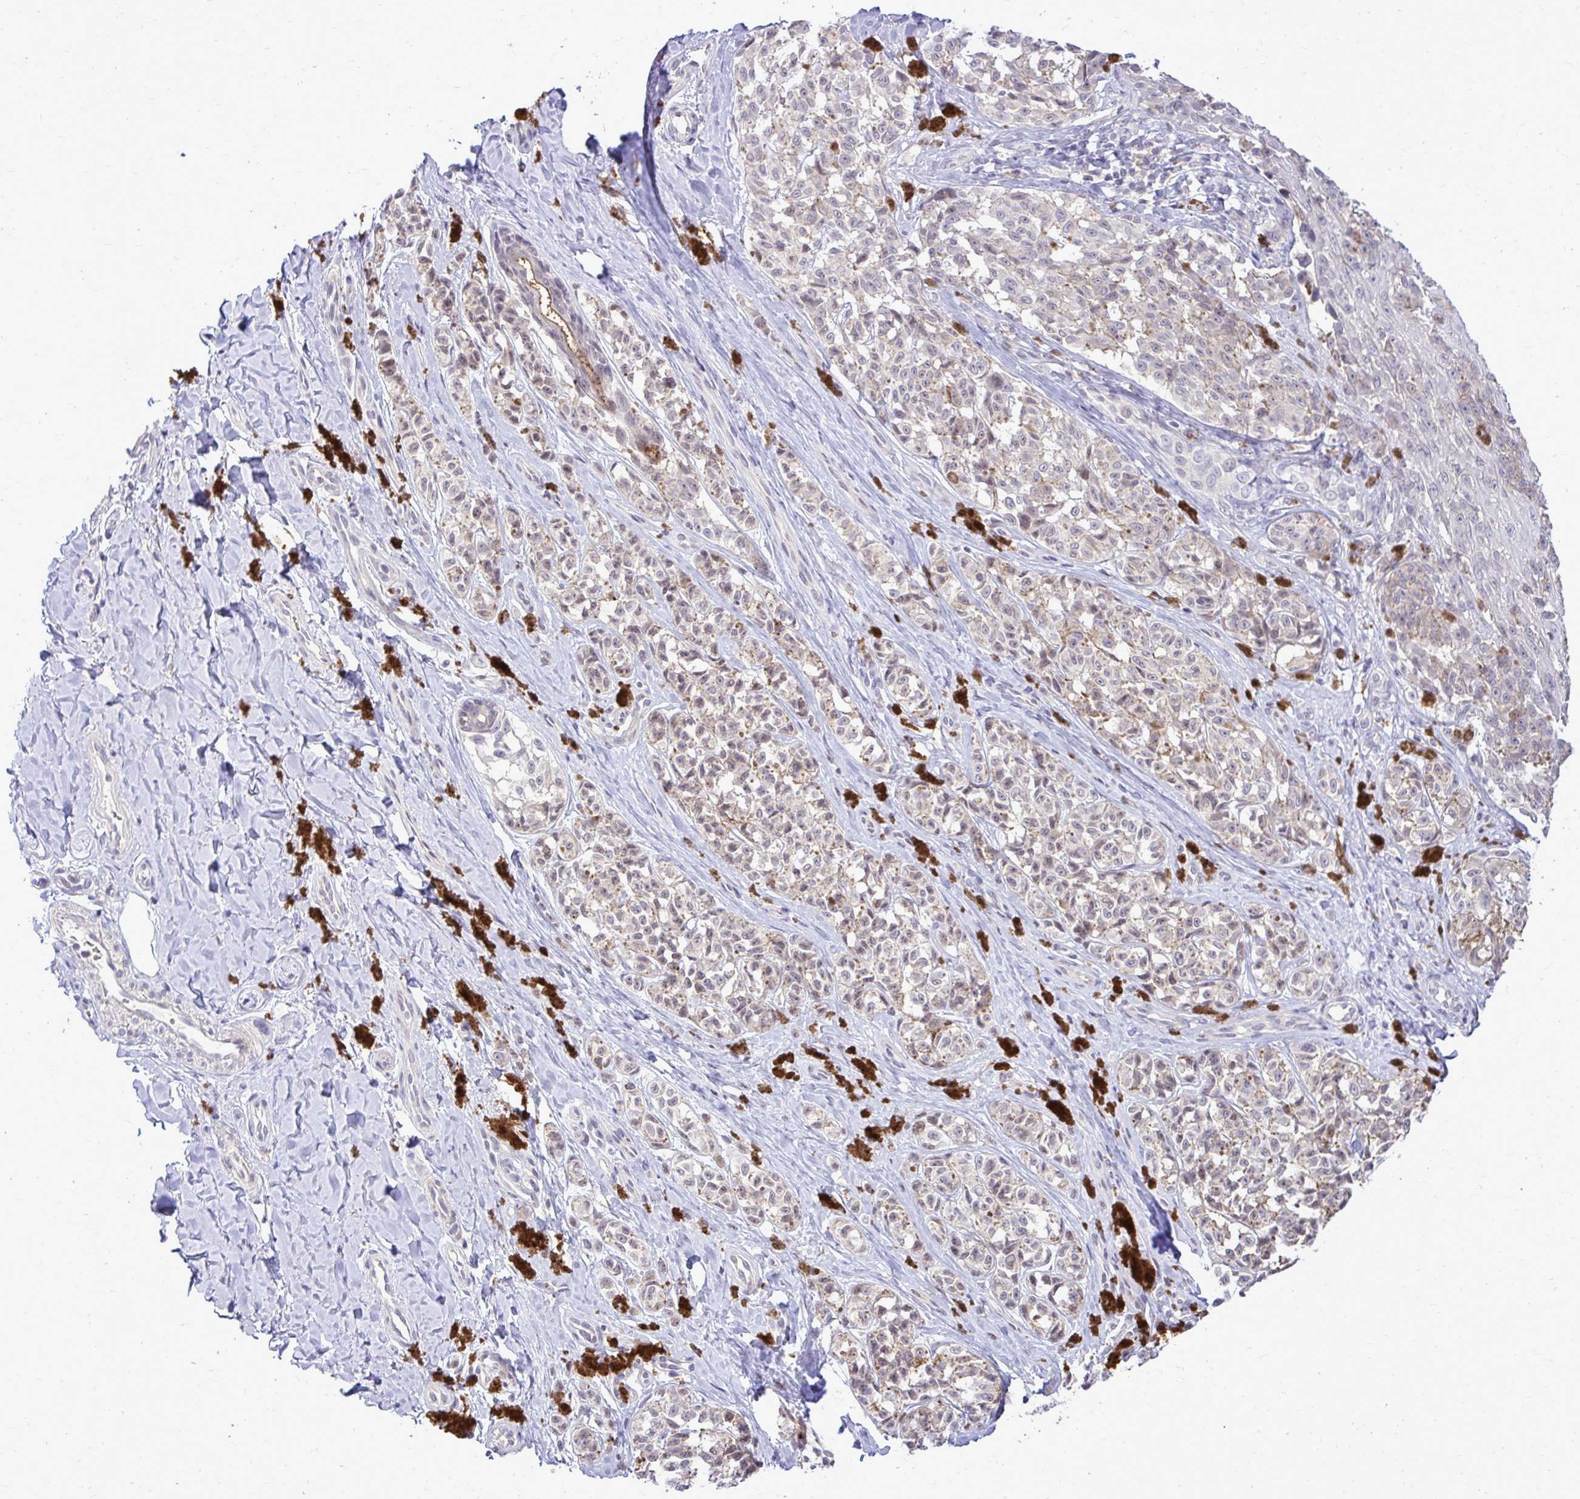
{"staining": {"intensity": "weak", "quantity": ">75%", "location": "cytoplasmic/membranous"}, "tissue": "melanoma", "cell_type": "Tumor cells", "image_type": "cancer", "snomed": [{"axis": "morphology", "description": "Malignant melanoma, NOS"}, {"axis": "topography", "description": "Skin"}], "caption": "Protein analysis of melanoma tissue exhibits weak cytoplasmic/membranous positivity in about >75% of tumor cells. Immunohistochemistry stains the protein of interest in brown and the nuclei are stained blue.", "gene": "DPY19L1", "patient": {"sex": "female", "age": 65}}